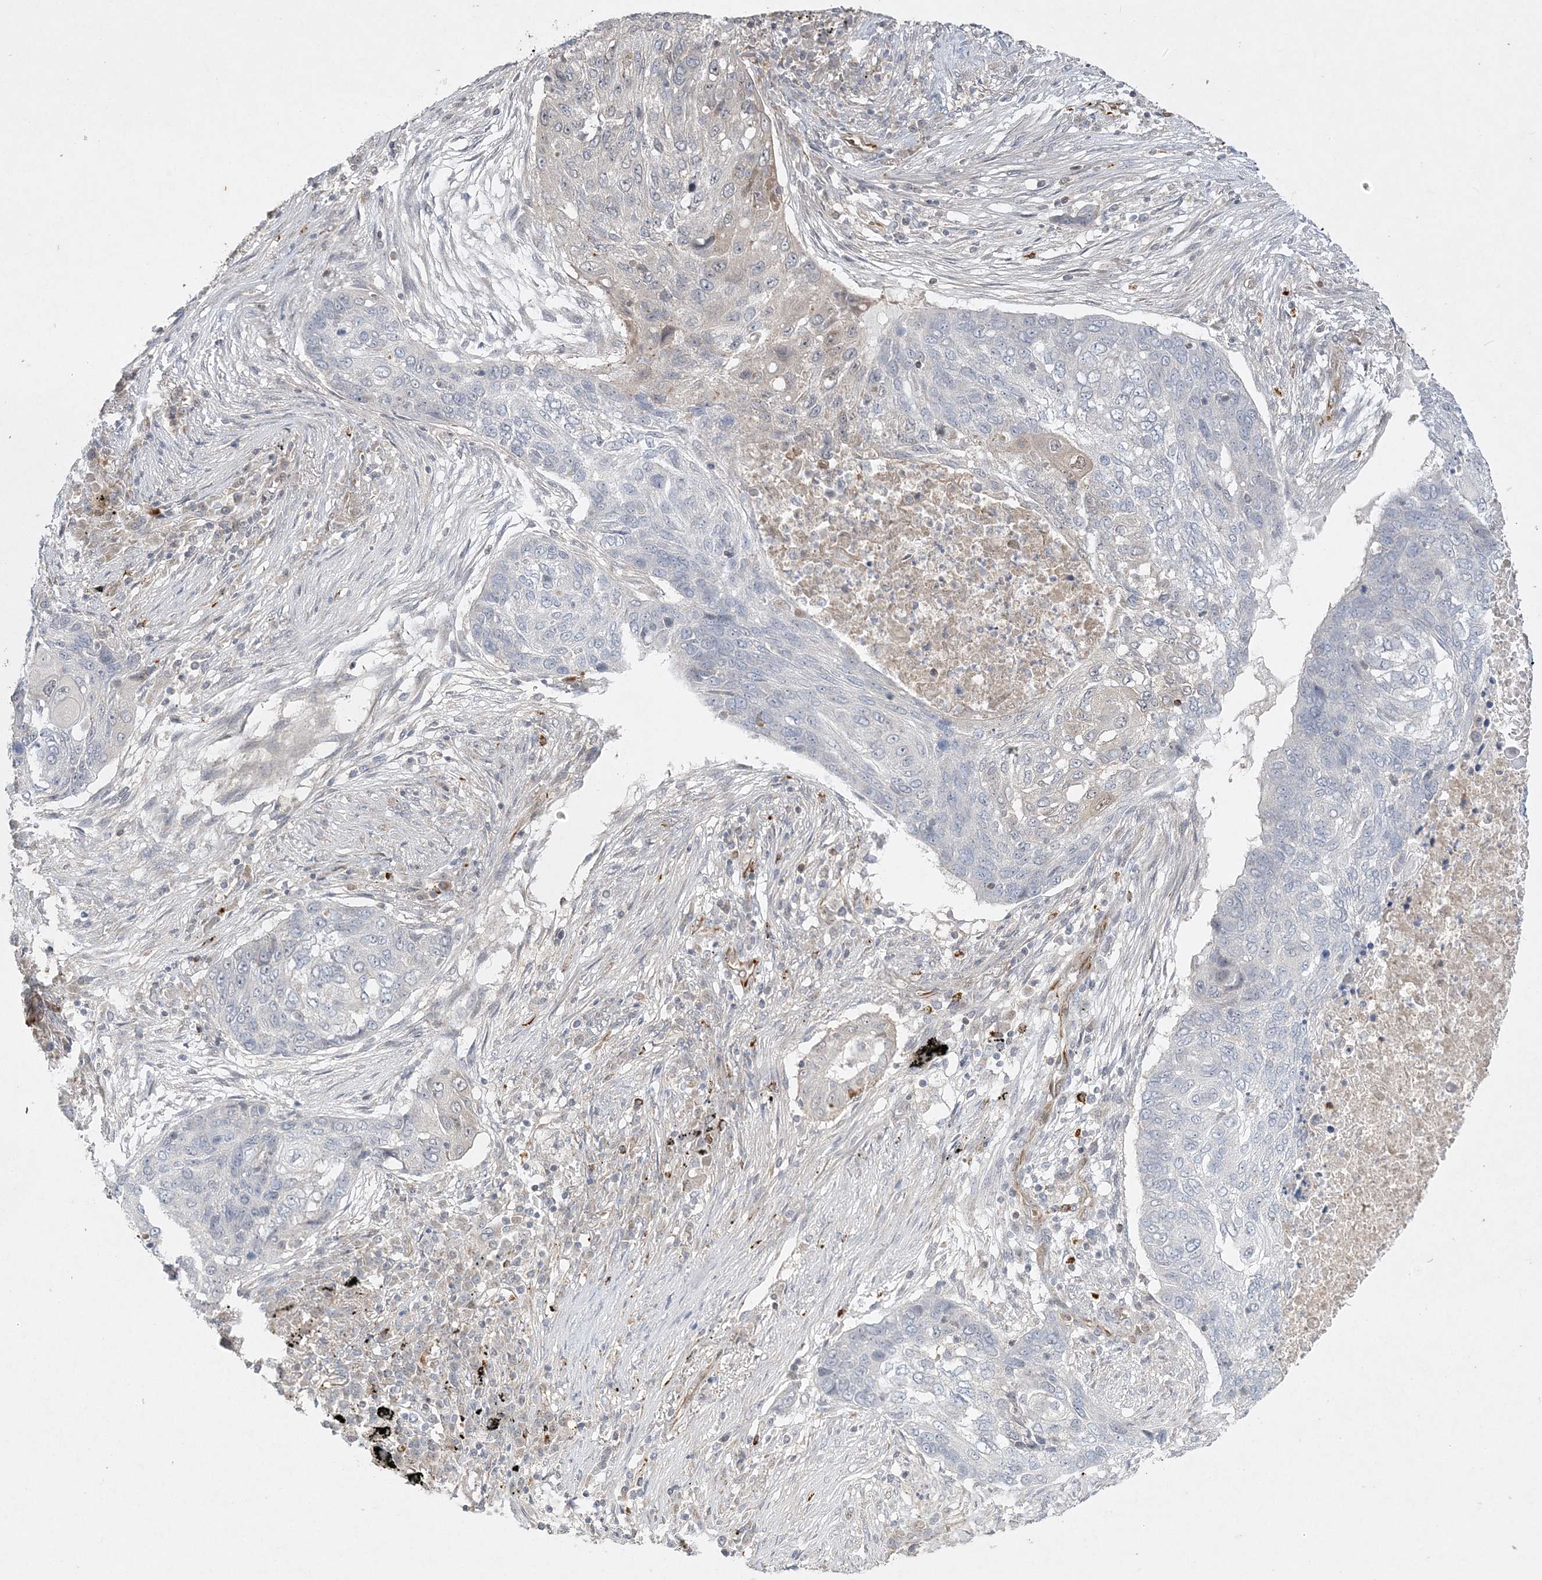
{"staining": {"intensity": "weak", "quantity": "<25%", "location": "cytoplasmic/membranous"}, "tissue": "lung cancer", "cell_type": "Tumor cells", "image_type": "cancer", "snomed": [{"axis": "morphology", "description": "Squamous cell carcinoma, NOS"}, {"axis": "topography", "description": "Lung"}], "caption": "Immunohistochemical staining of human lung cancer (squamous cell carcinoma) exhibits no significant expression in tumor cells.", "gene": "INPP1", "patient": {"sex": "female", "age": 63}}